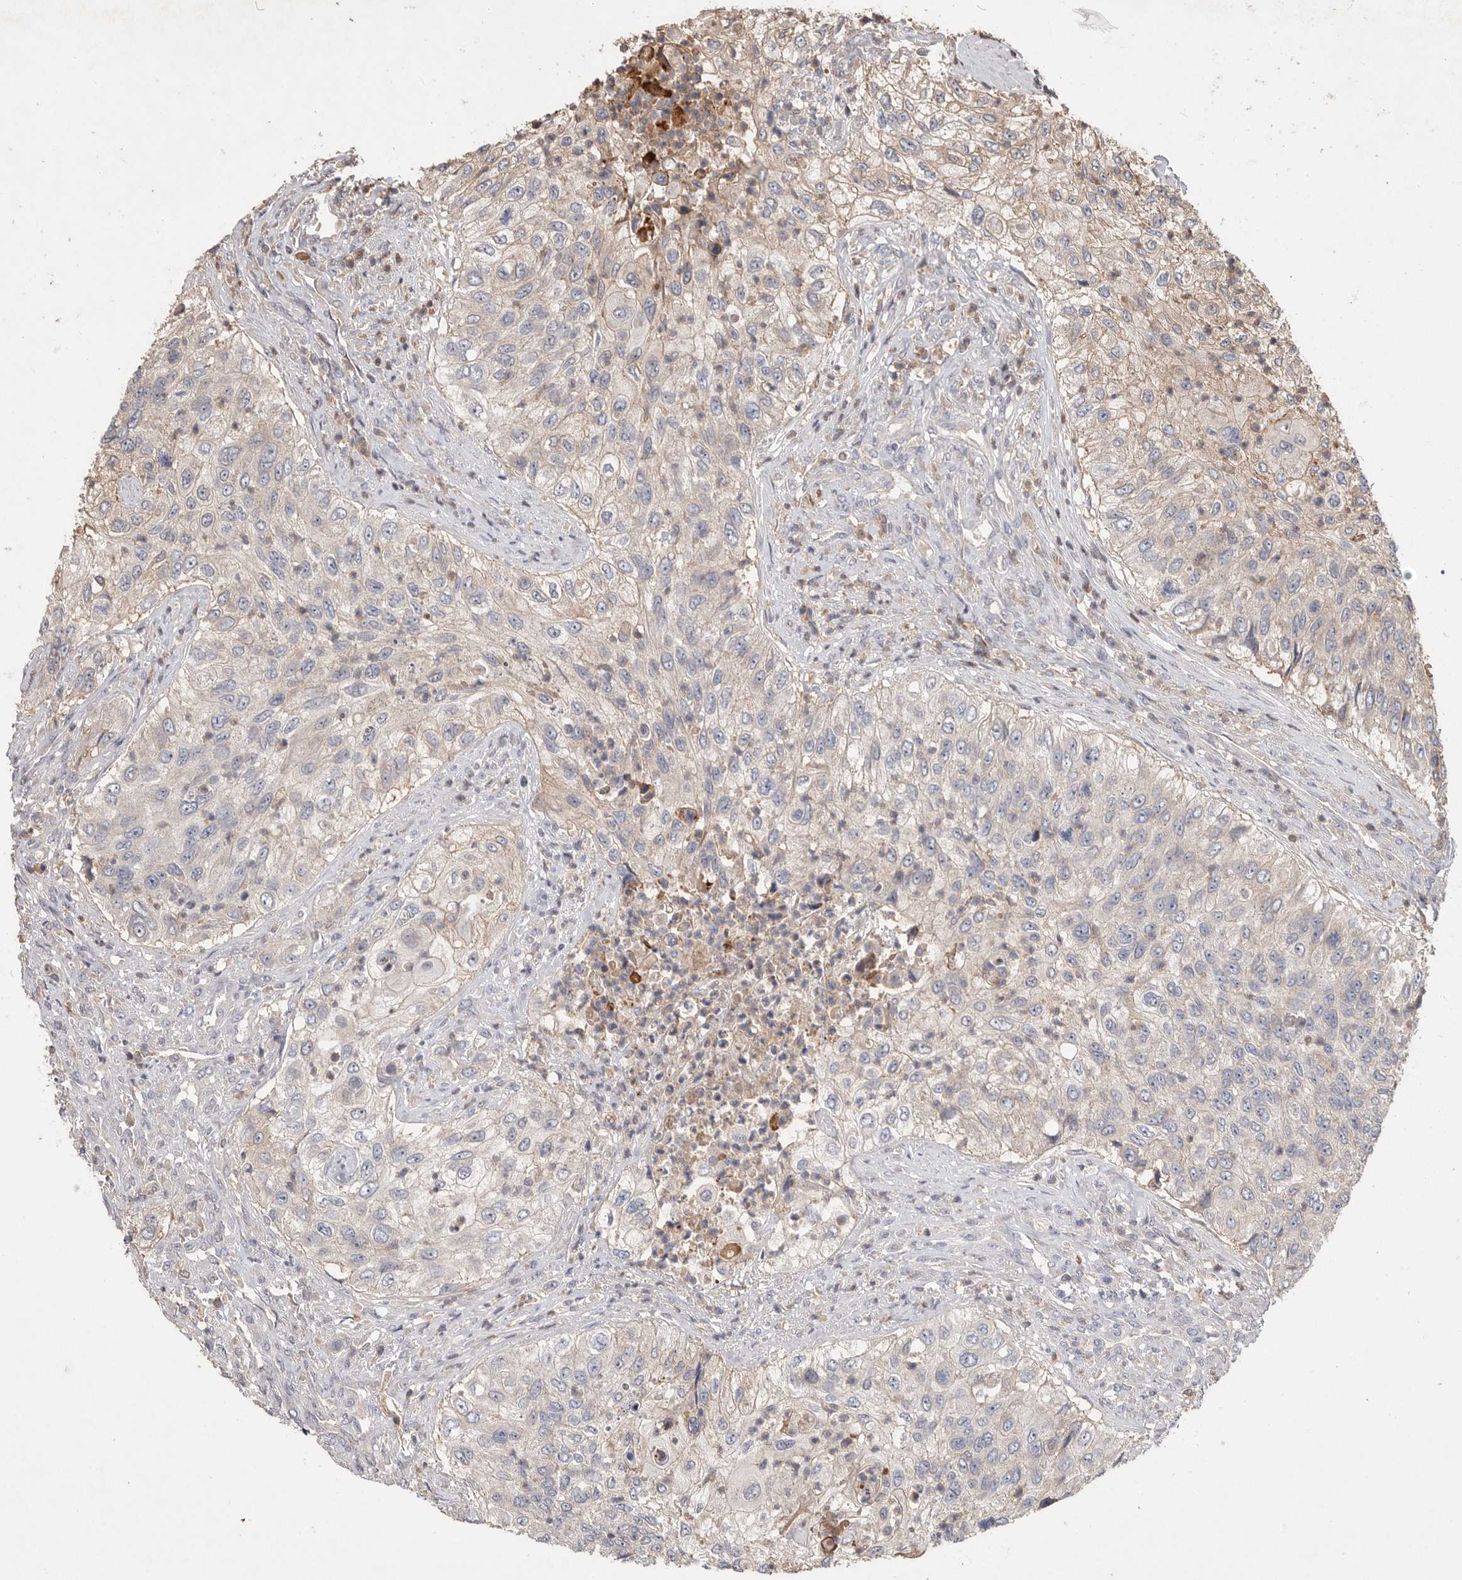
{"staining": {"intensity": "weak", "quantity": "<25%", "location": "cytoplasmic/membranous"}, "tissue": "urothelial cancer", "cell_type": "Tumor cells", "image_type": "cancer", "snomed": [{"axis": "morphology", "description": "Urothelial carcinoma, High grade"}, {"axis": "topography", "description": "Urinary bladder"}], "caption": "Photomicrograph shows no protein expression in tumor cells of high-grade urothelial carcinoma tissue.", "gene": "VN1R4", "patient": {"sex": "female", "age": 60}}